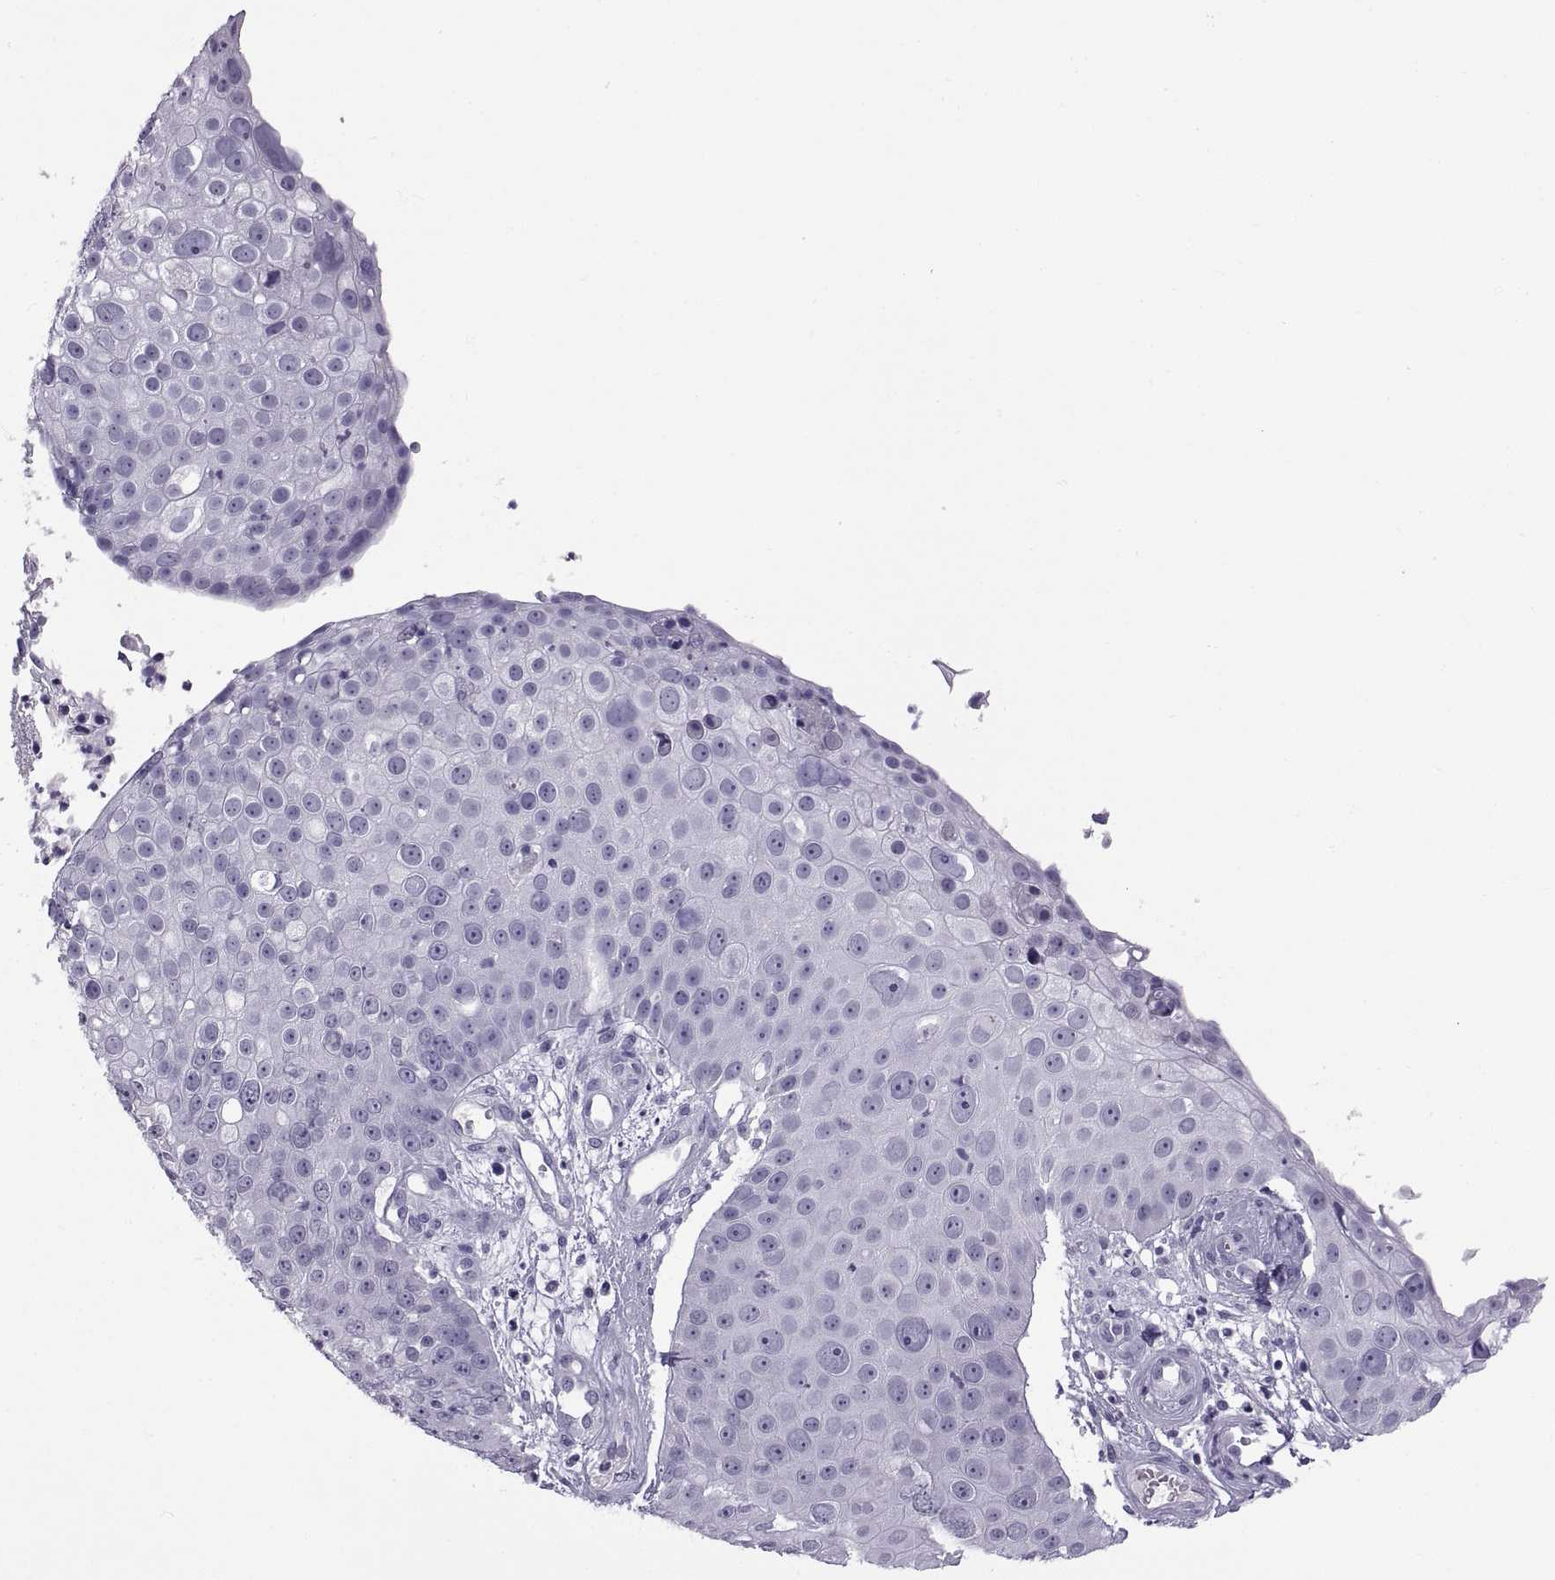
{"staining": {"intensity": "negative", "quantity": "none", "location": "none"}, "tissue": "skin cancer", "cell_type": "Tumor cells", "image_type": "cancer", "snomed": [{"axis": "morphology", "description": "Squamous cell carcinoma, NOS"}, {"axis": "topography", "description": "Skin"}], "caption": "Skin cancer (squamous cell carcinoma) was stained to show a protein in brown. There is no significant positivity in tumor cells.", "gene": "RDM1", "patient": {"sex": "male", "age": 71}}